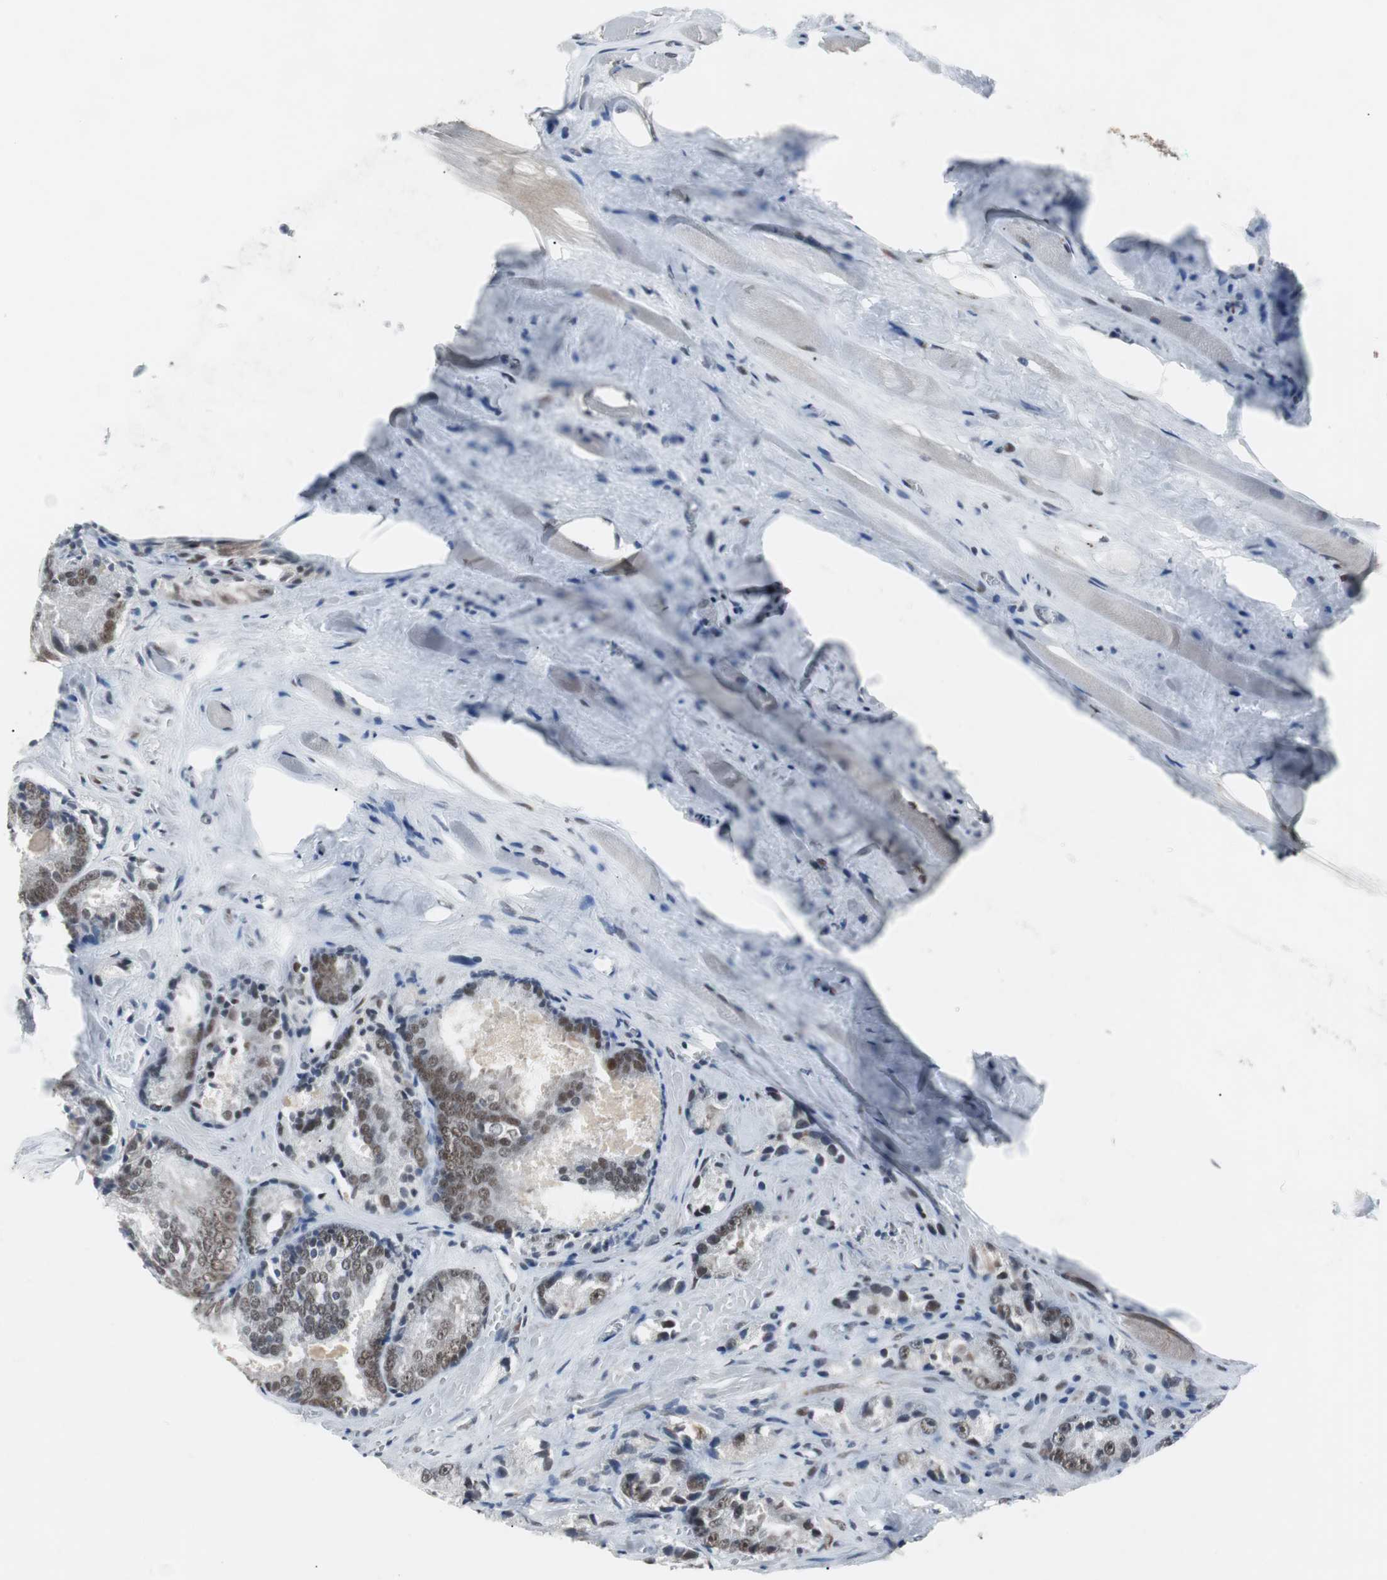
{"staining": {"intensity": "moderate", "quantity": ">75%", "location": "nuclear"}, "tissue": "prostate cancer", "cell_type": "Tumor cells", "image_type": "cancer", "snomed": [{"axis": "morphology", "description": "Adenocarcinoma, Low grade"}, {"axis": "topography", "description": "Prostate"}], "caption": "Protein analysis of prostate low-grade adenocarcinoma tissue exhibits moderate nuclear positivity in approximately >75% of tumor cells.", "gene": "ZHX2", "patient": {"sex": "male", "age": 64}}